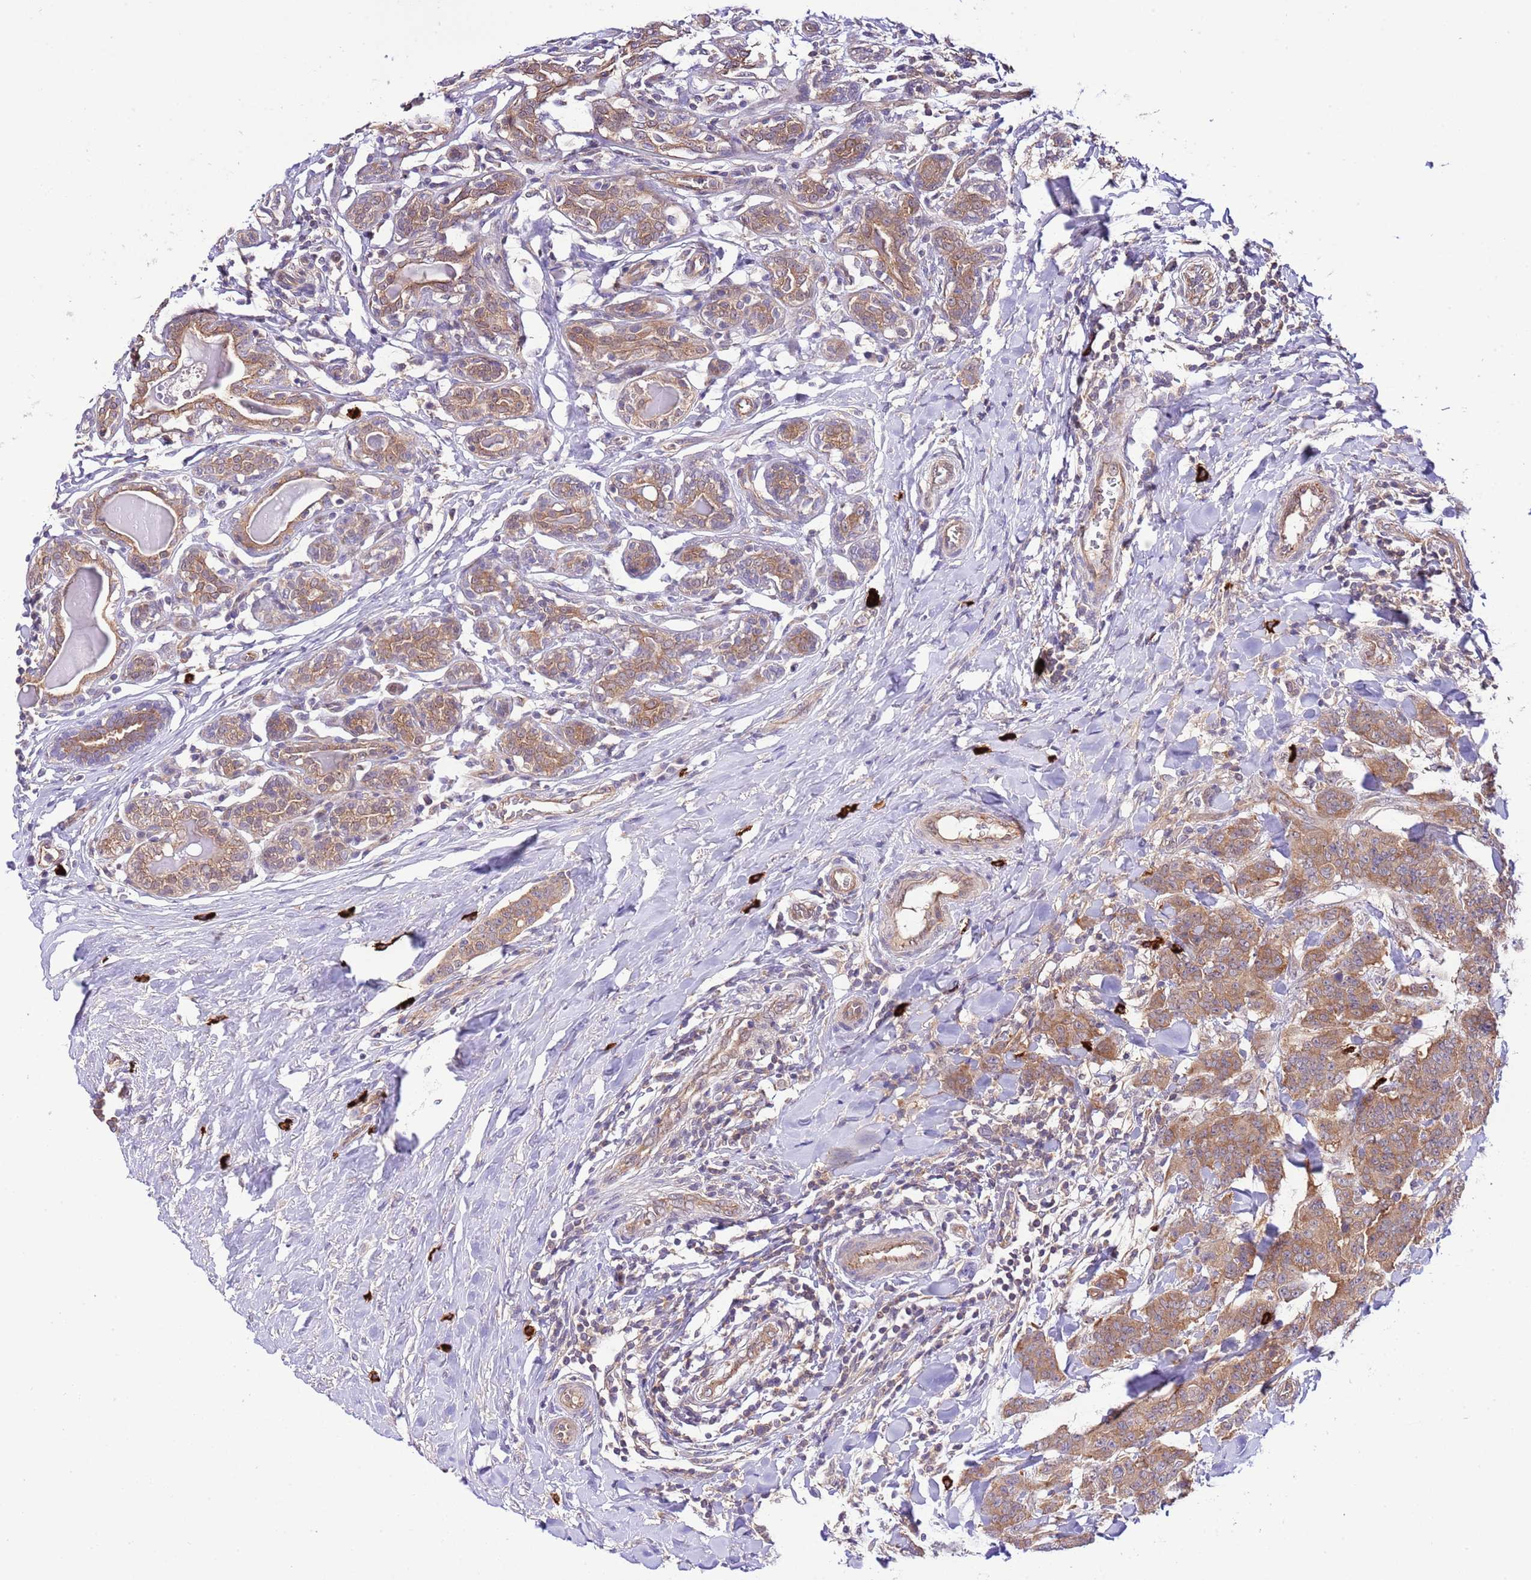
{"staining": {"intensity": "moderate", "quantity": ">75%", "location": "cytoplasmic/membranous"}, "tissue": "breast cancer", "cell_type": "Tumor cells", "image_type": "cancer", "snomed": [{"axis": "morphology", "description": "Duct carcinoma"}, {"axis": "topography", "description": "Breast"}], "caption": "Breast intraductal carcinoma was stained to show a protein in brown. There is medium levels of moderate cytoplasmic/membranous staining in approximately >75% of tumor cells.", "gene": "DONSON", "patient": {"sex": "female", "age": 40}}